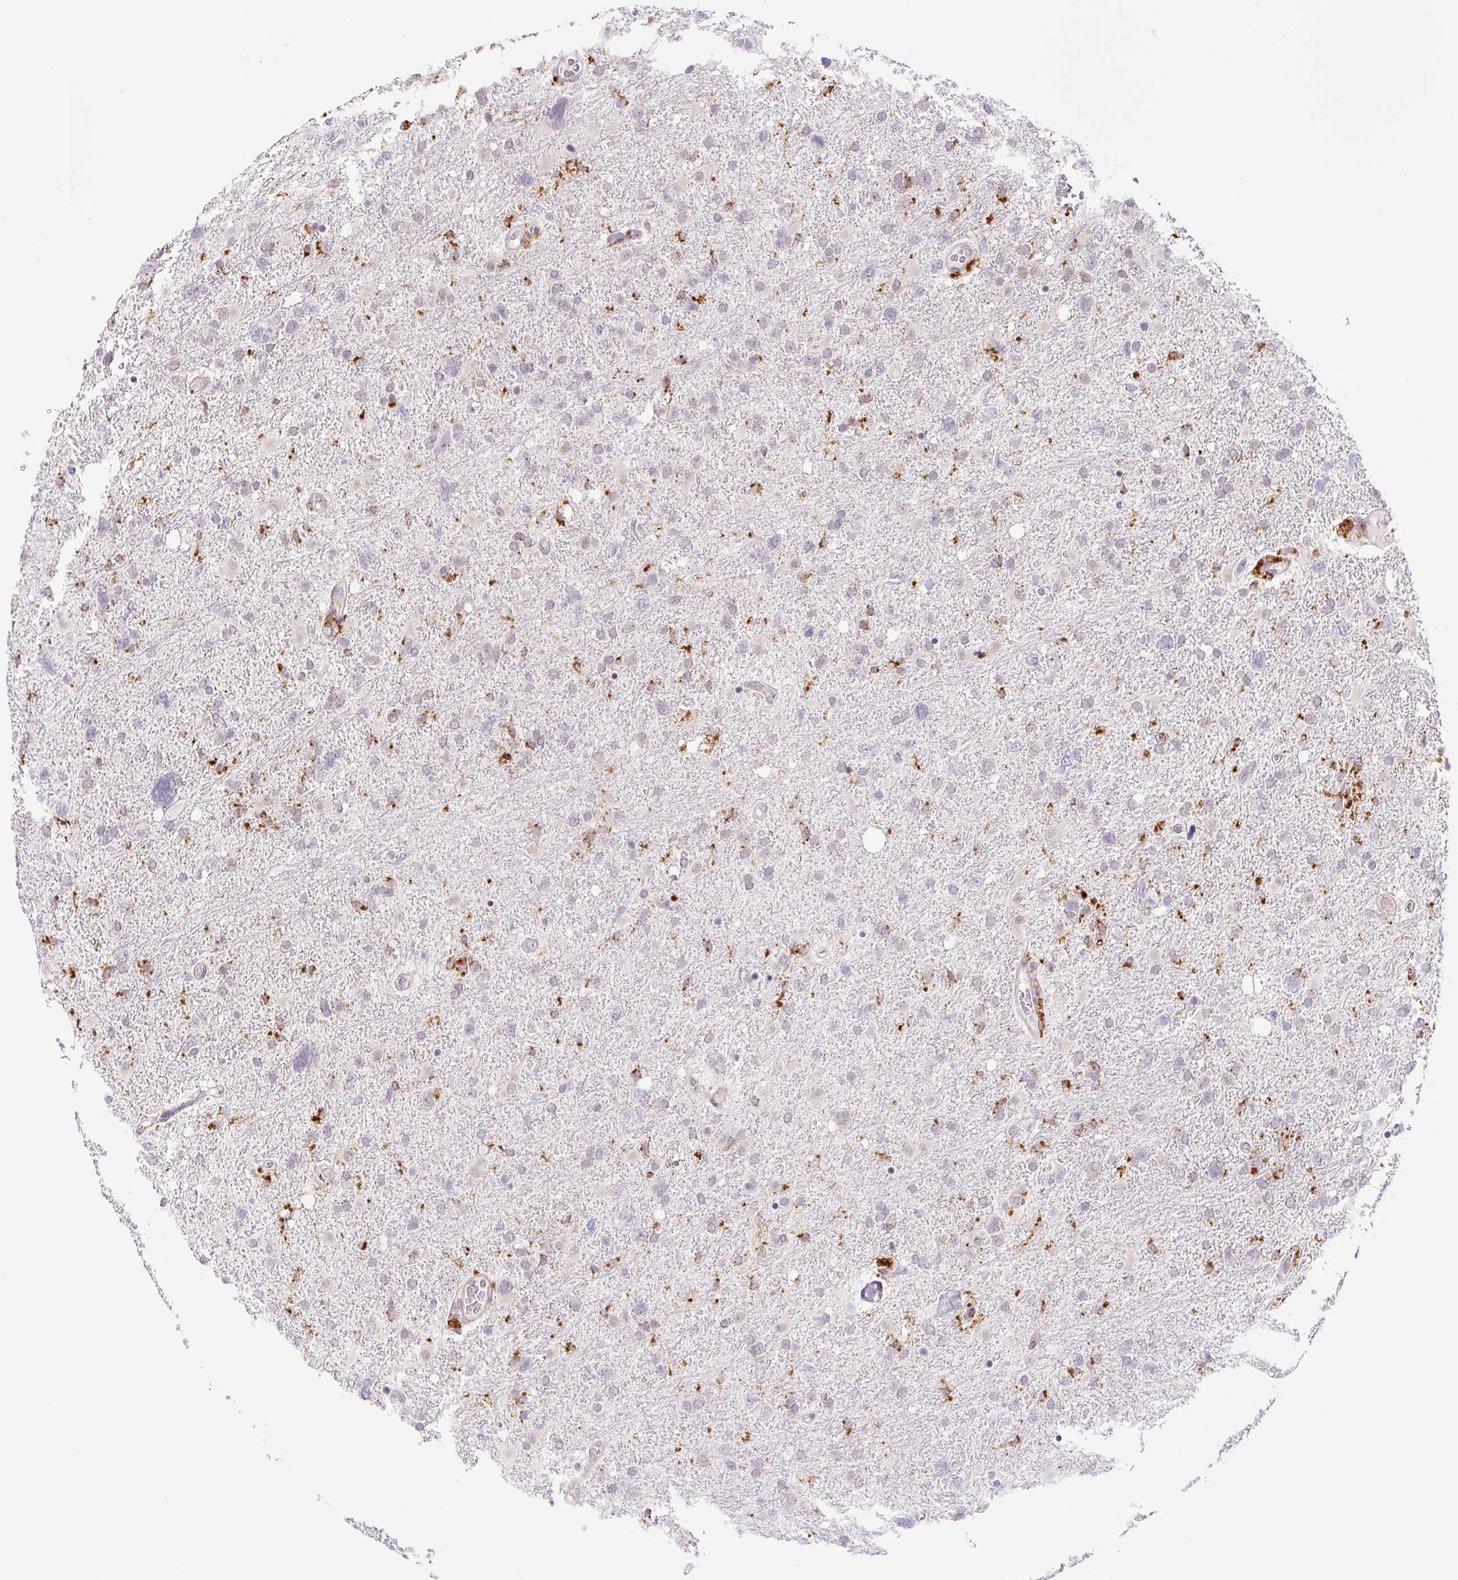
{"staining": {"intensity": "strong", "quantity": "25%-75%", "location": "cytoplasmic/membranous,nuclear"}, "tissue": "glioma", "cell_type": "Tumor cells", "image_type": "cancer", "snomed": [{"axis": "morphology", "description": "Glioma, malignant, High grade"}, {"axis": "topography", "description": "Brain"}], "caption": "This is a micrograph of IHC staining of malignant high-grade glioma, which shows strong positivity in the cytoplasmic/membranous and nuclear of tumor cells.", "gene": "CEBPZOS", "patient": {"sex": "male", "age": 61}}